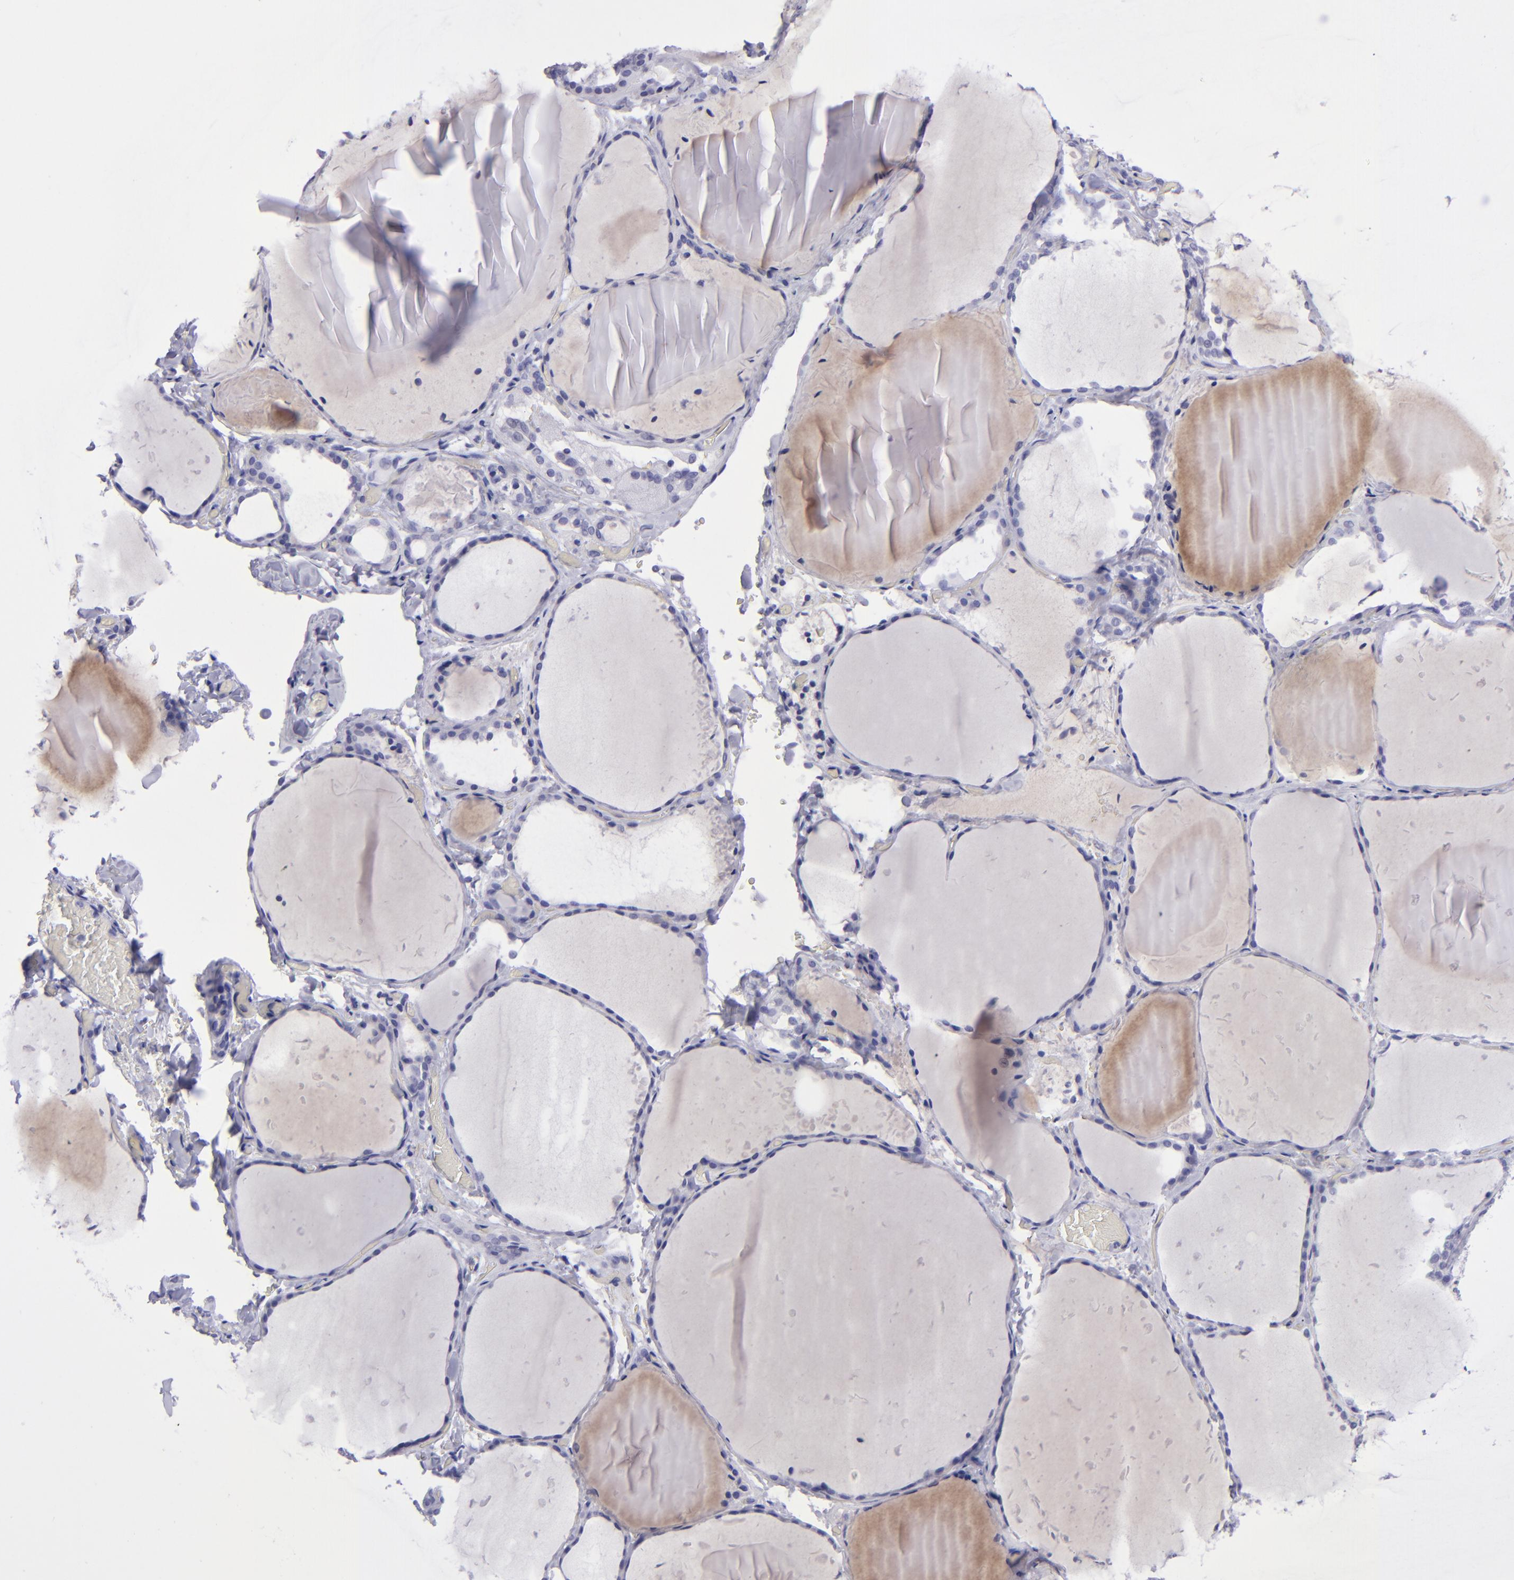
{"staining": {"intensity": "negative", "quantity": "none", "location": "none"}, "tissue": "thyroid gland", "cell_type": "Glandular cells", "image_type": "normal", "snomed": [{"axis": "morphology", "description": "Normal tissue, NOS"}, {"axis": "topography", "description": "Thyroid gland"}], "caption": "High power microscopy image of an immunohistochemistry (IHC) photomicrograph of benign thyroid gland, revealing no significant positivity in glandular cells.", "gene": "POU2F2", "patient": {"sex": "female", "age": 22}}